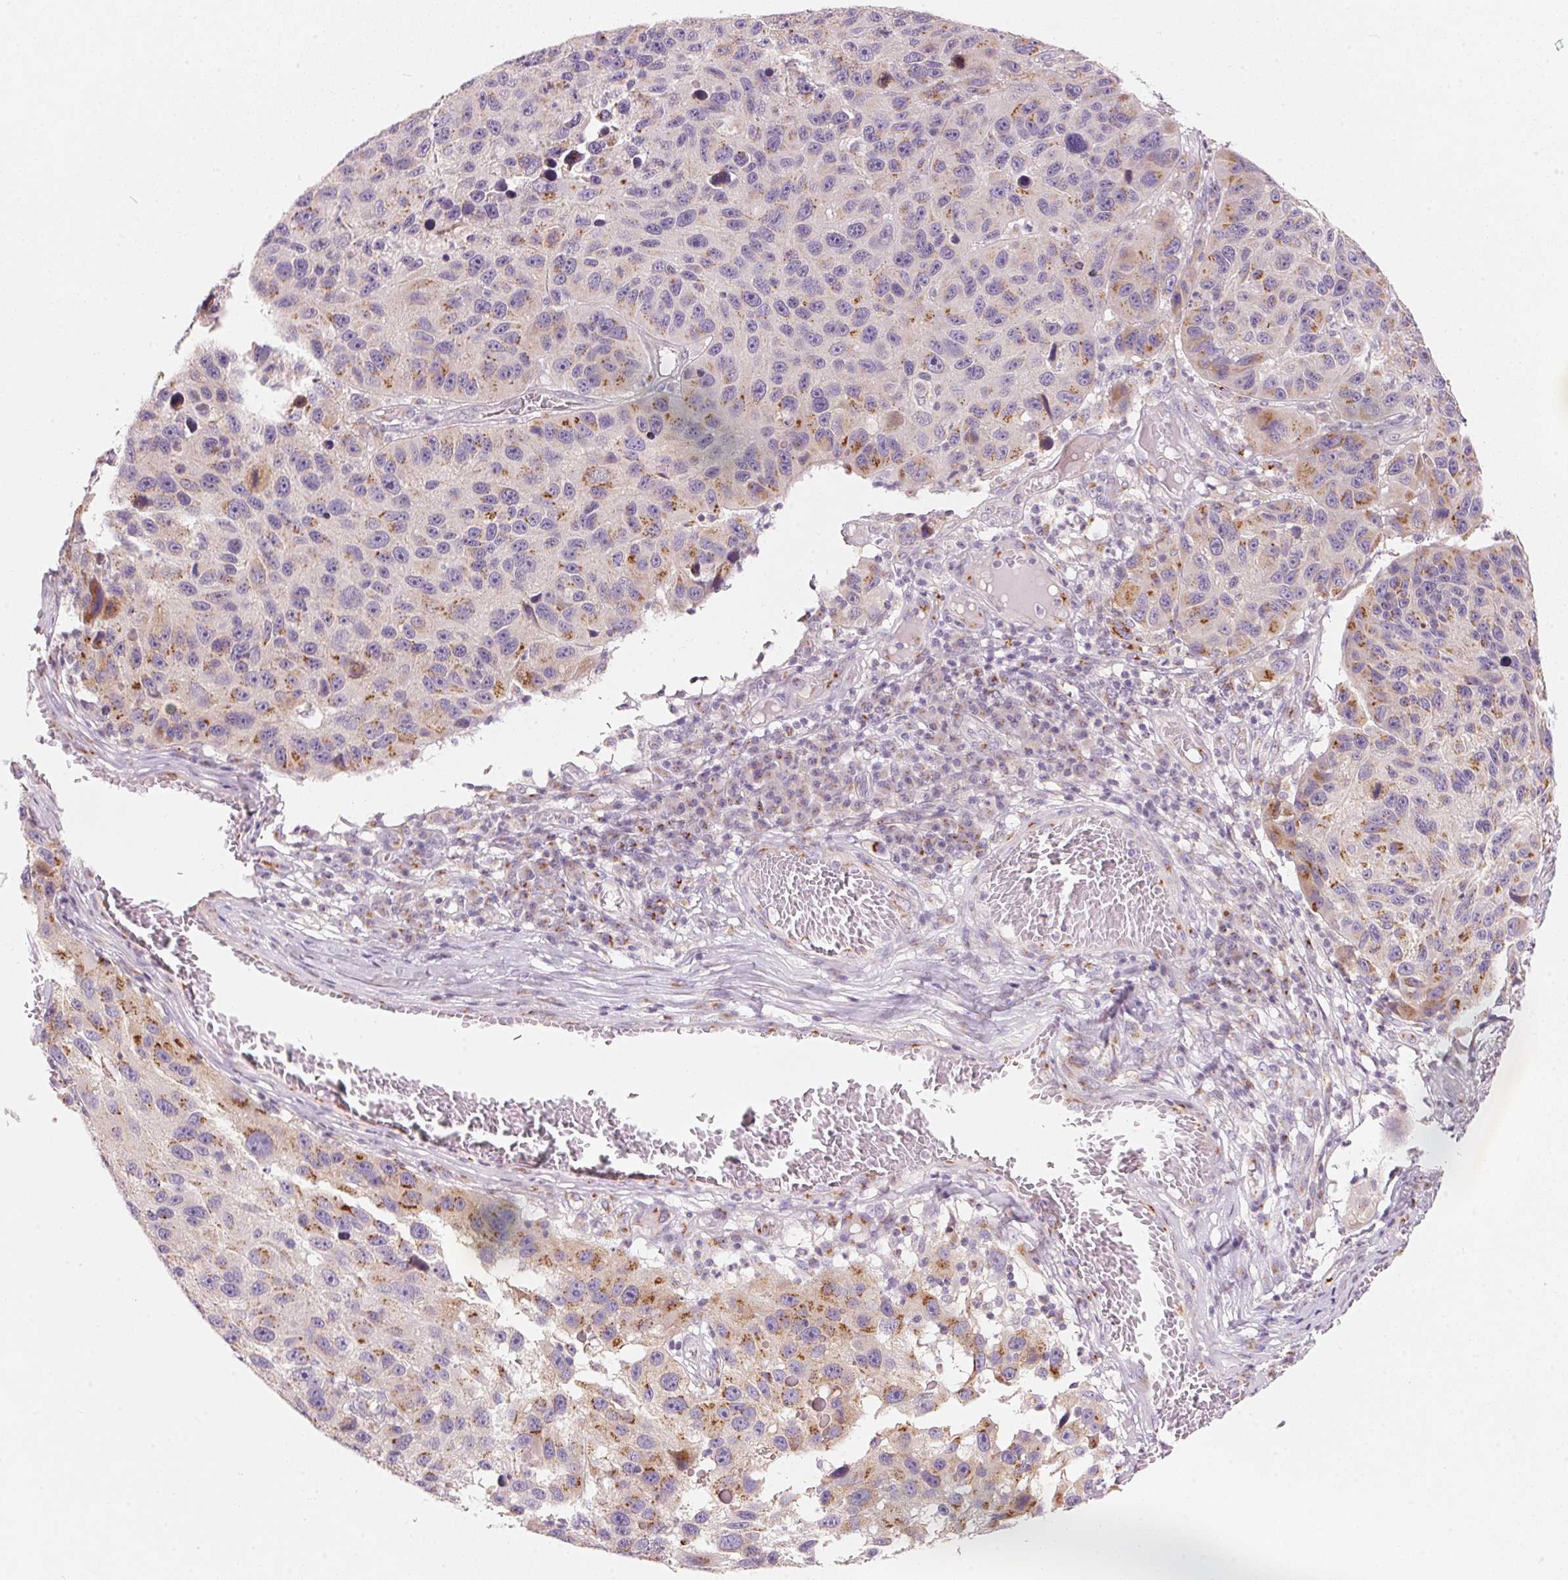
{"staining": {"intensity": "moderate", "quantity": "25%-75%", "location": "cytoplasmic/membranous"}, "tissue": "melanoma", "cell_type": "Tumor cells", "image_type": "cancer", "snomed": [{"axis": "morphology", "description": "Malignant melanoma, NOS"}, {"axis": "topography", "description": "Skin"}], "caption": "An IHC micrograph of tumor tissue is shown. Protein staining in brown highlights moderate cytoplasmic/membranous positivity in malignant melanoma within tumor cells. (Brightfield microscopy of DAB IHC at high magnification).", "gene": "DRAM2", "patient": {"sex": "male", "age": 53}}